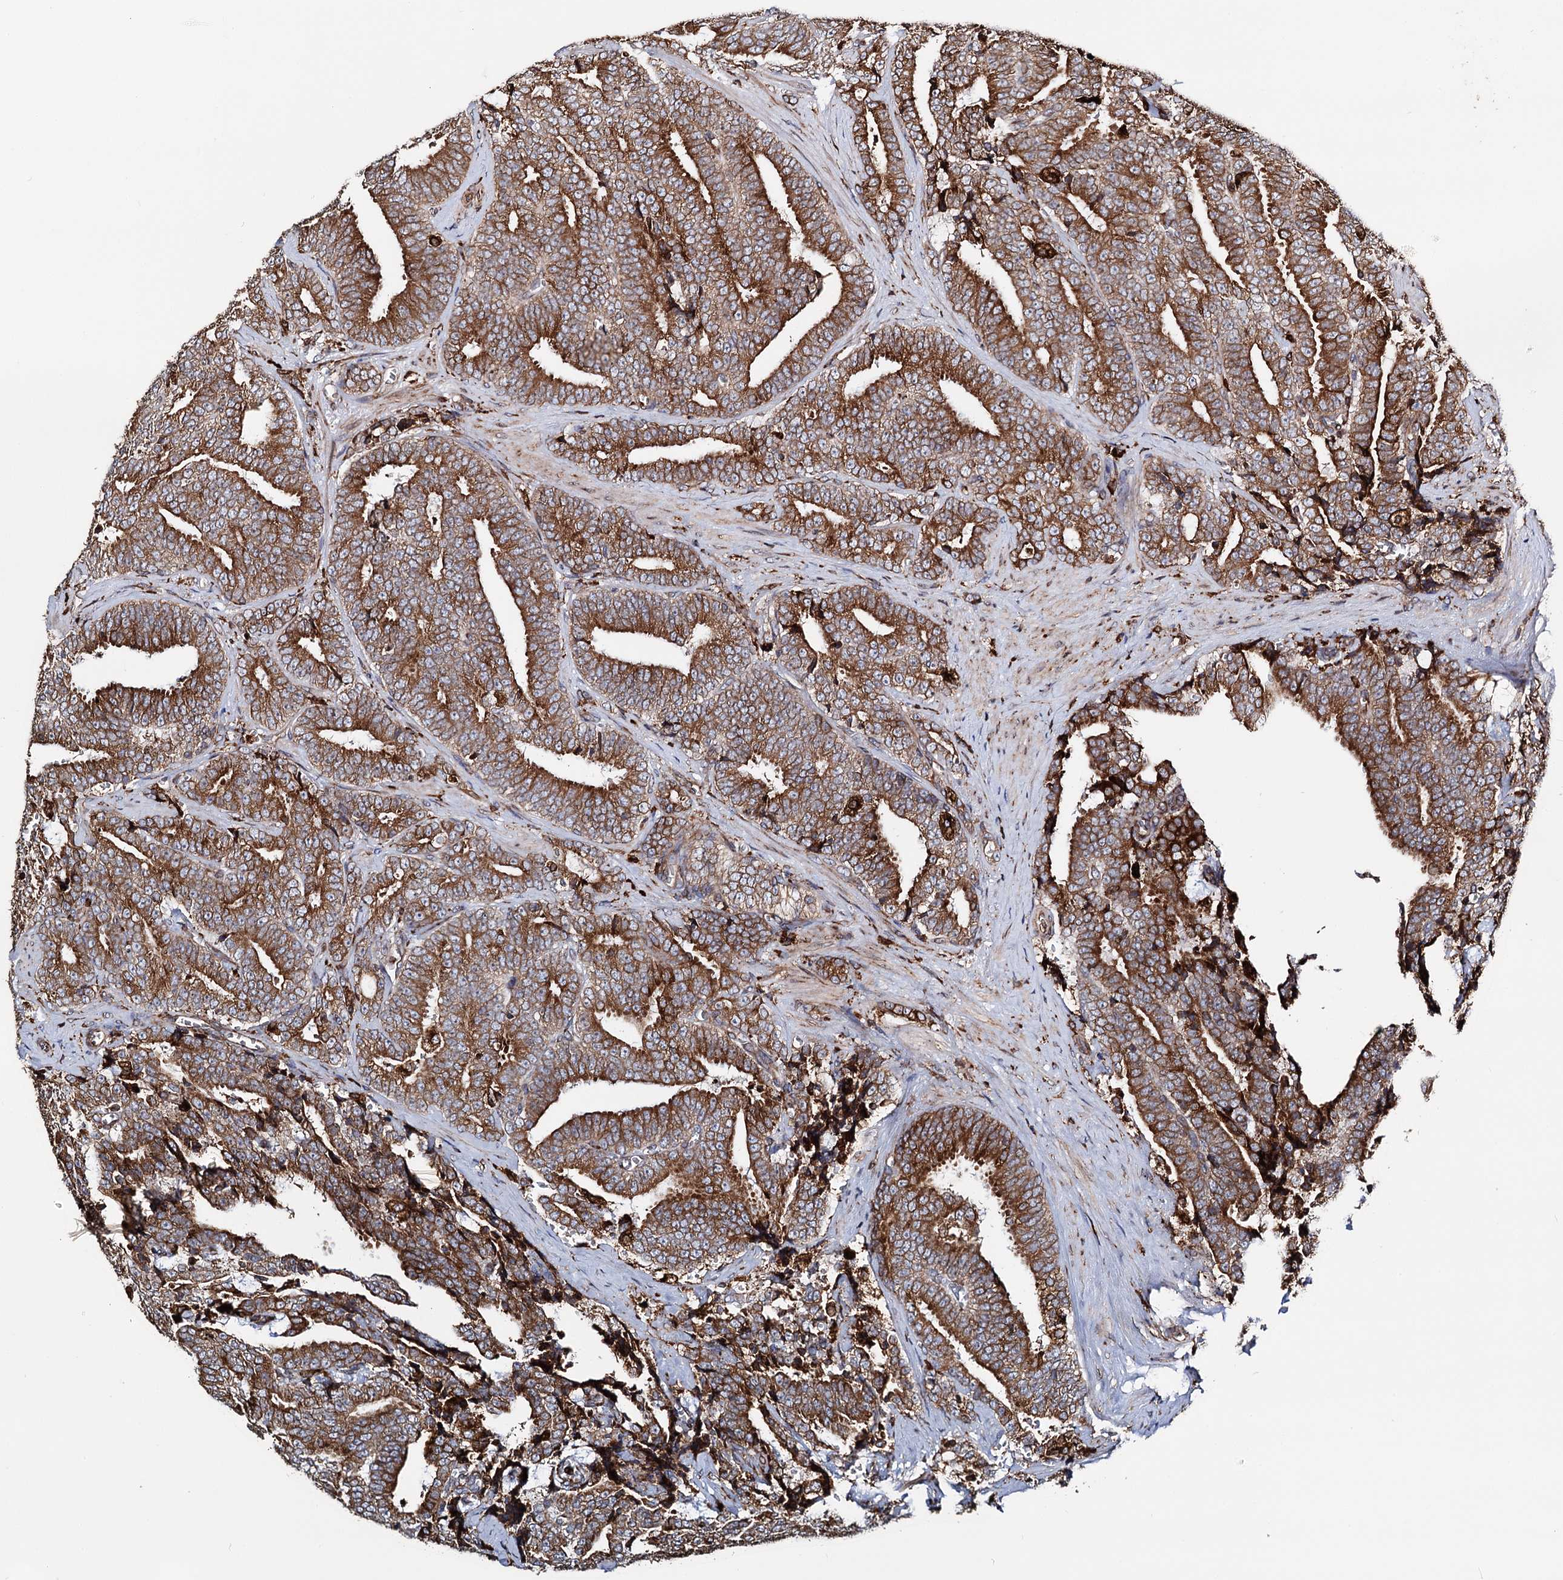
{"staining": {"intensity": "strong", "quantity": ">75%", "location": "cytoplasmic/membranous"}, "tissue": "prostate cancer", "cell_type": "Tumor cells", "image_type": "cancer", "snomed": [{"axis": "morphology", "description": "Adenocarcinoma, High grade"}, {"axis": "topography", "description": "Prostate and seminal vesicle, NOS"}], "caption": "IHC (DAB) staining of human prostate cancer (adenocarcinoma (high-grade)) shows strong cytoplasmic/membranous protein expression in about >75% of tumor cells.", "gene": "ERP29", "patient": {"sex": "male", "age": 67}}